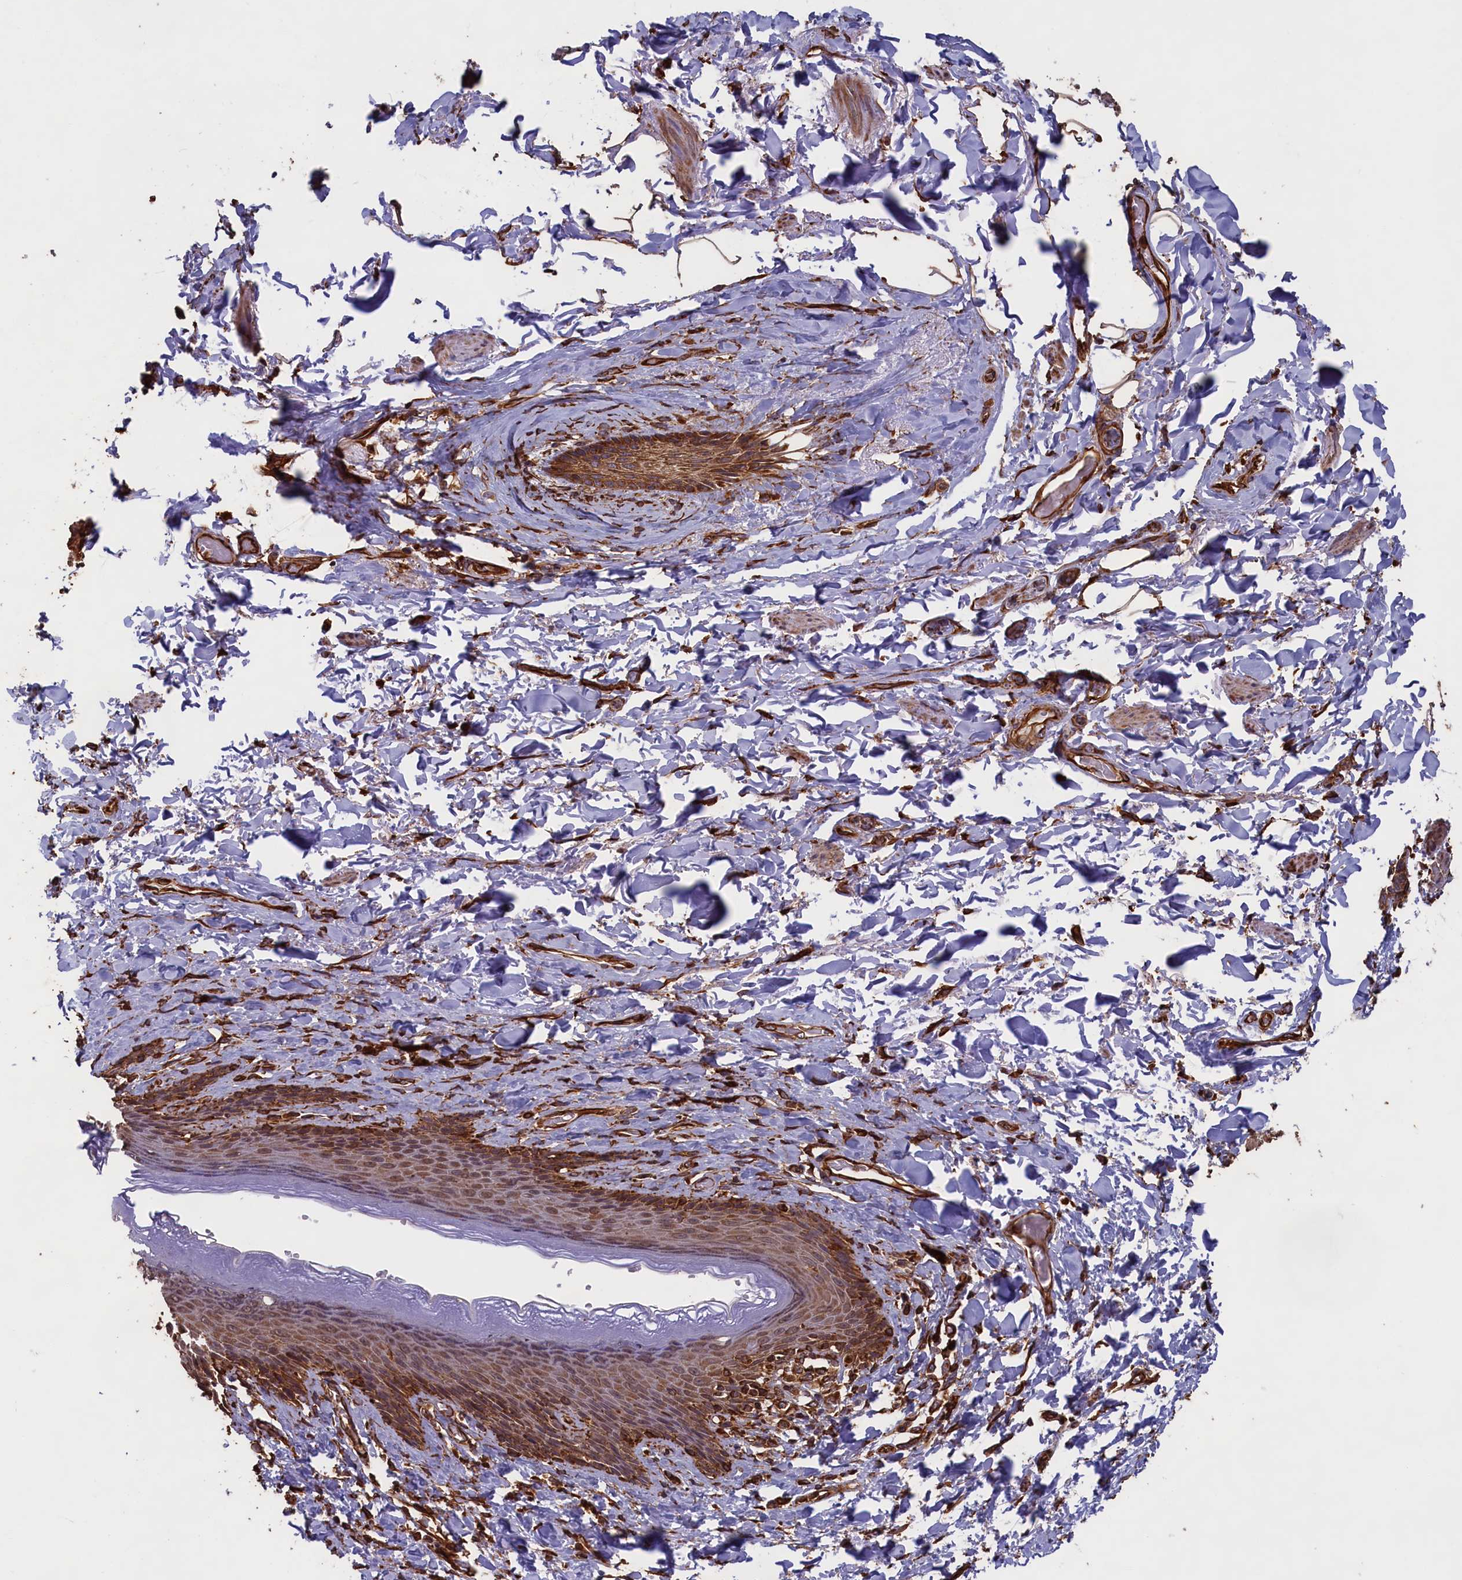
{"staining": {"intensity": "strong", "quantity": "25%-75%", "location": "cytoplasmic/membranous"}, "tissue": "skin", "cell_type": "Epidermal cells", "image_type": "normal", "snomed": [{"axis": "morphology", "description": "Normal tissue, NOS"}, {"axis": "topography", "description": "Anal"}], "caption": "Approximately 25%-75% of epidermal cells in normal skin display strong cytoplasmic/membranous protein positivity as visualized by brown immunohistochemical staining.", "gene": "CCDC124", "patient": {"sex": "female", "age": 78}}